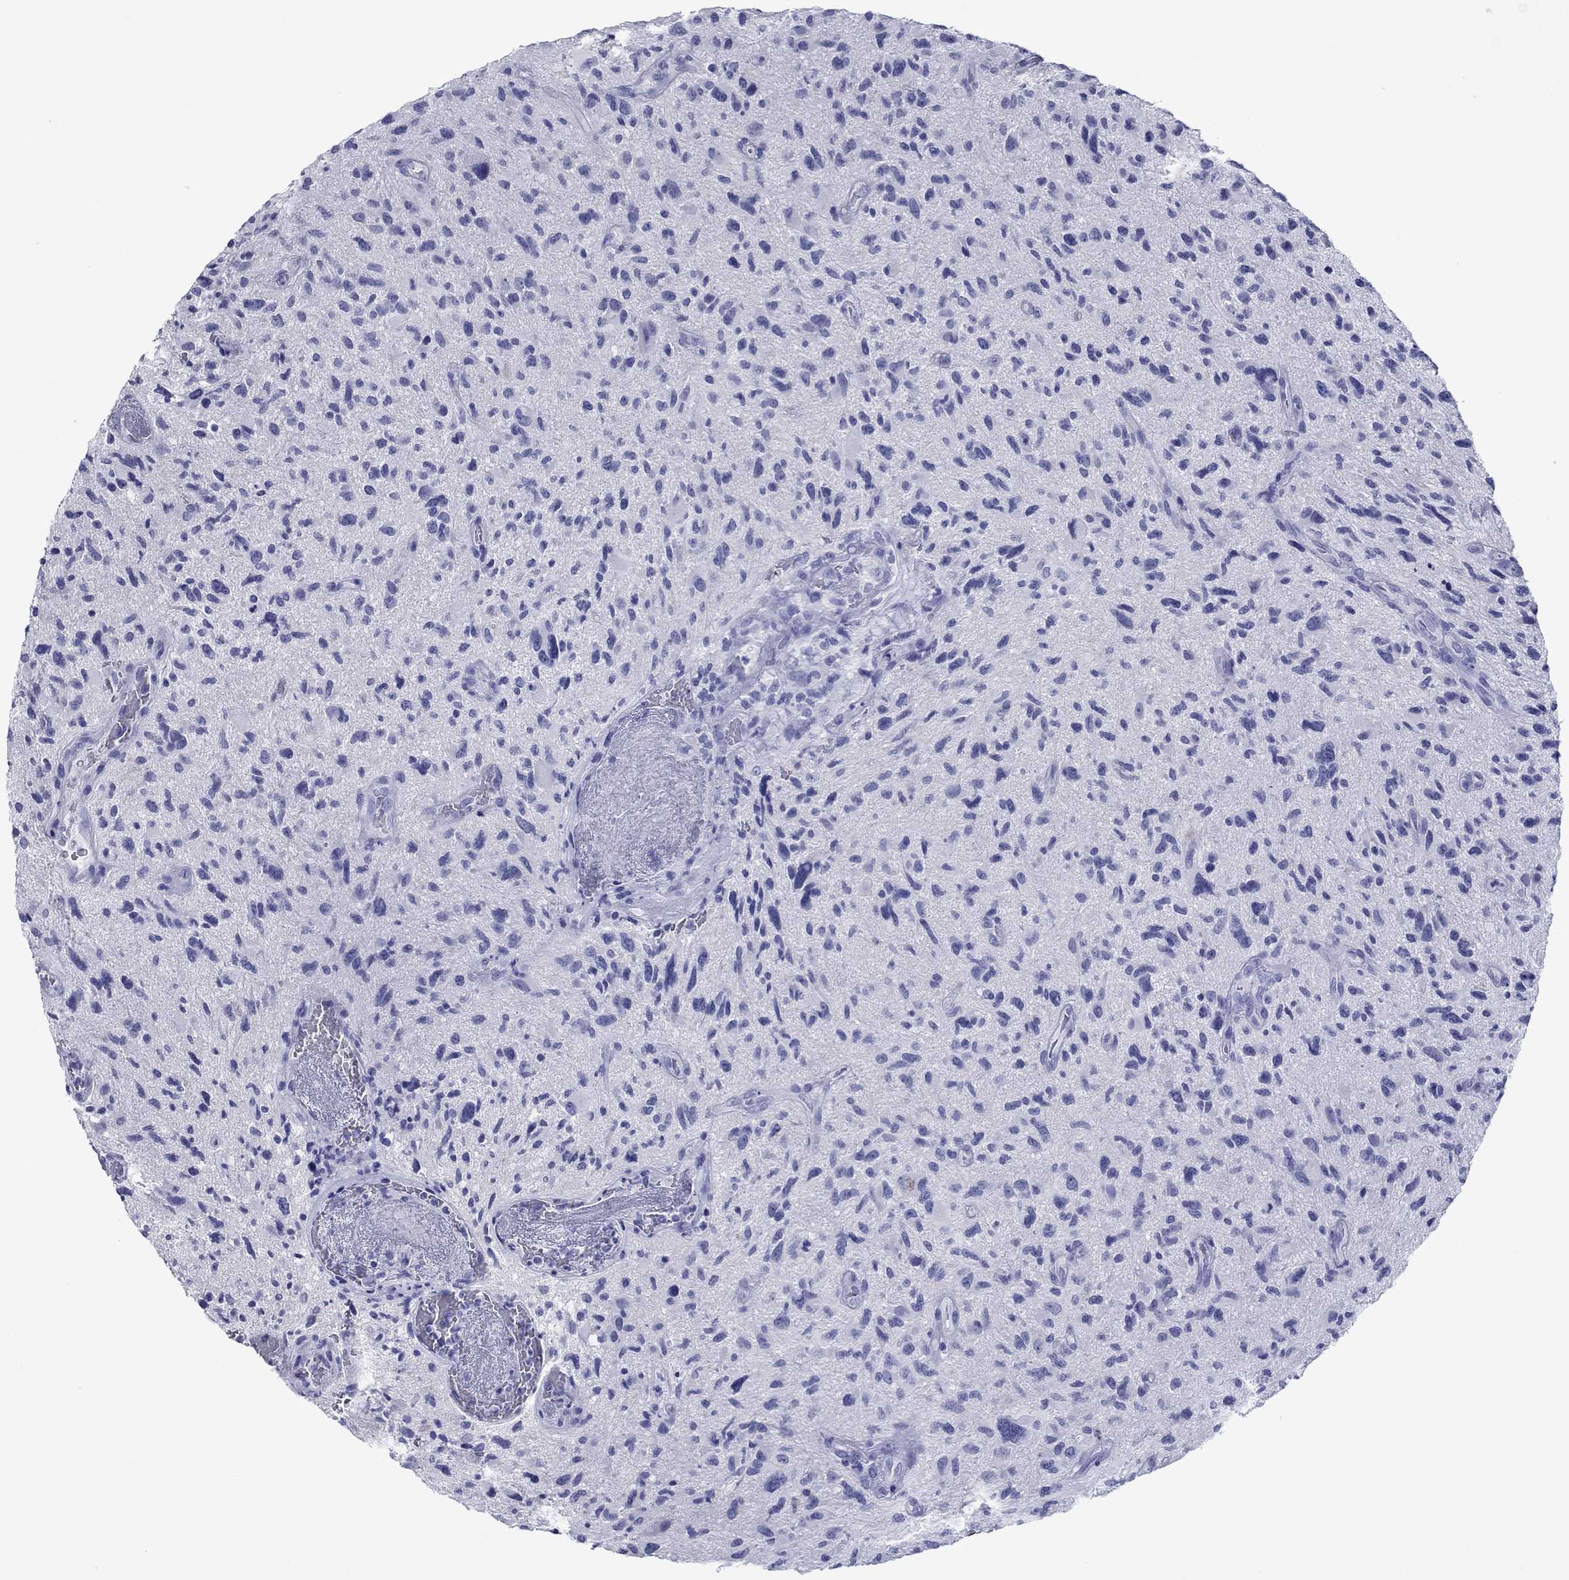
{"staining": {"intensity": "negative", "quantity": "none", "location": "none"}, "tissue": "glioma", "cell_type": "Tumor cells", "image_type": "cancer", "snomed": [{"axis": "morphology", "description": "Glioma, malignant, NOS"}, {"axis": "morphology", "description": "Glioma, malignant, High grade"}, {"axis": "topography", "description": "Brain"}], "caption": "Immunohistochemical staining of glioma (malignant) exhibits no significant staining in tumor cells.", "gene": "ATP4A", "patient": {"sex": "female", "age": 71}}